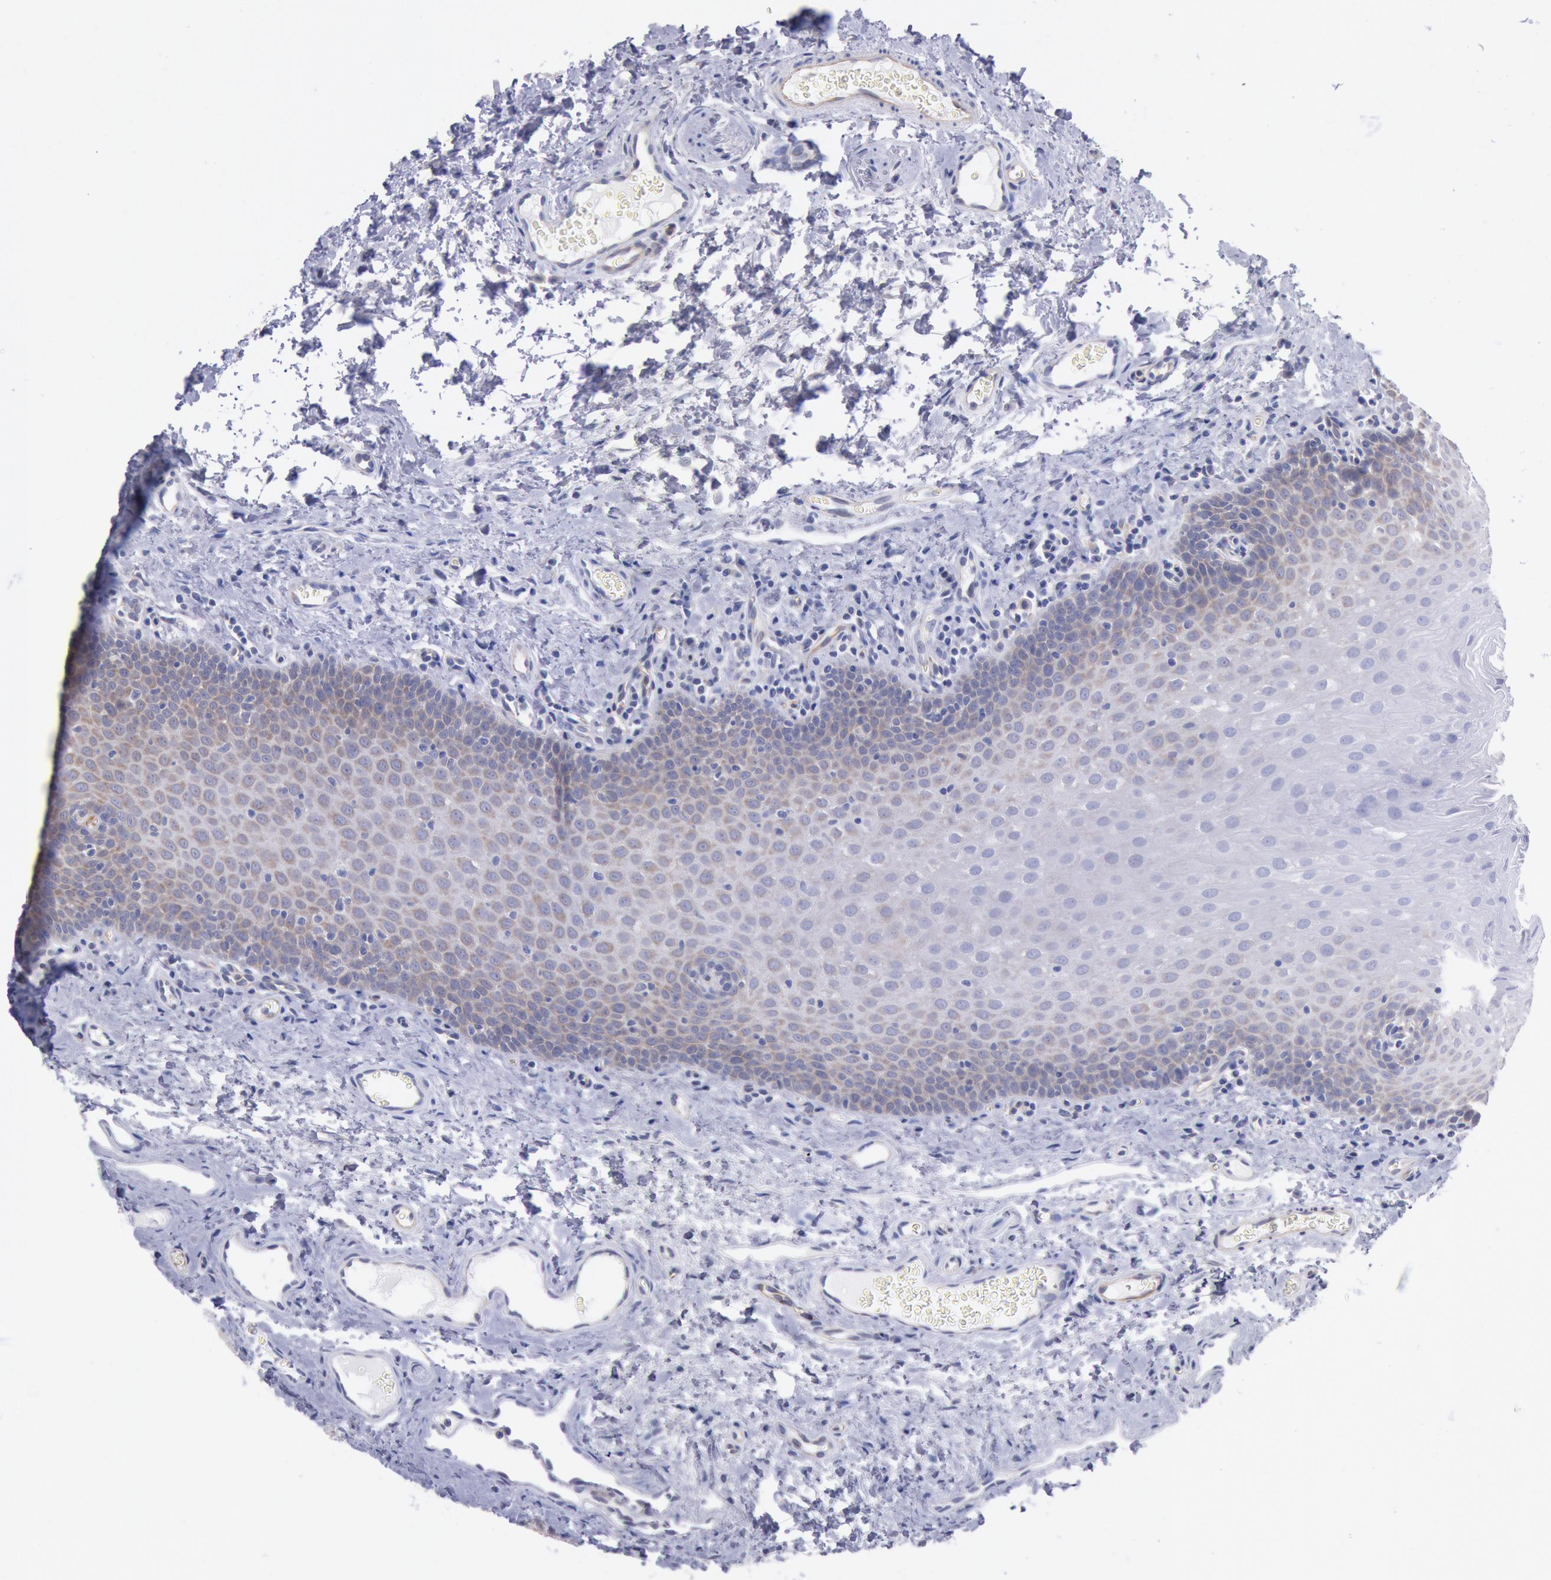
{"staining": {"intensity": "moderate", "quantity": "25%-75%", "location": "cytoplasmic/membranous"}, "tissue": "oral mucosa", "cell_type": "Squamous epithelial cells", "image_type": "normal", "snomed": [{"axis": "morphology", "description": "Normal tissue, NOS"}, {"axis": "topography", "description": "Oral tissue"}], "caption": "Oral mucosa stained with IHC demonstrates moderate cytoplasmic/membranous positivity in about 25%-75% of squamous epithelial cells.", "gene": "DRG1", "patient": {"sex": "male", "age": 20}}